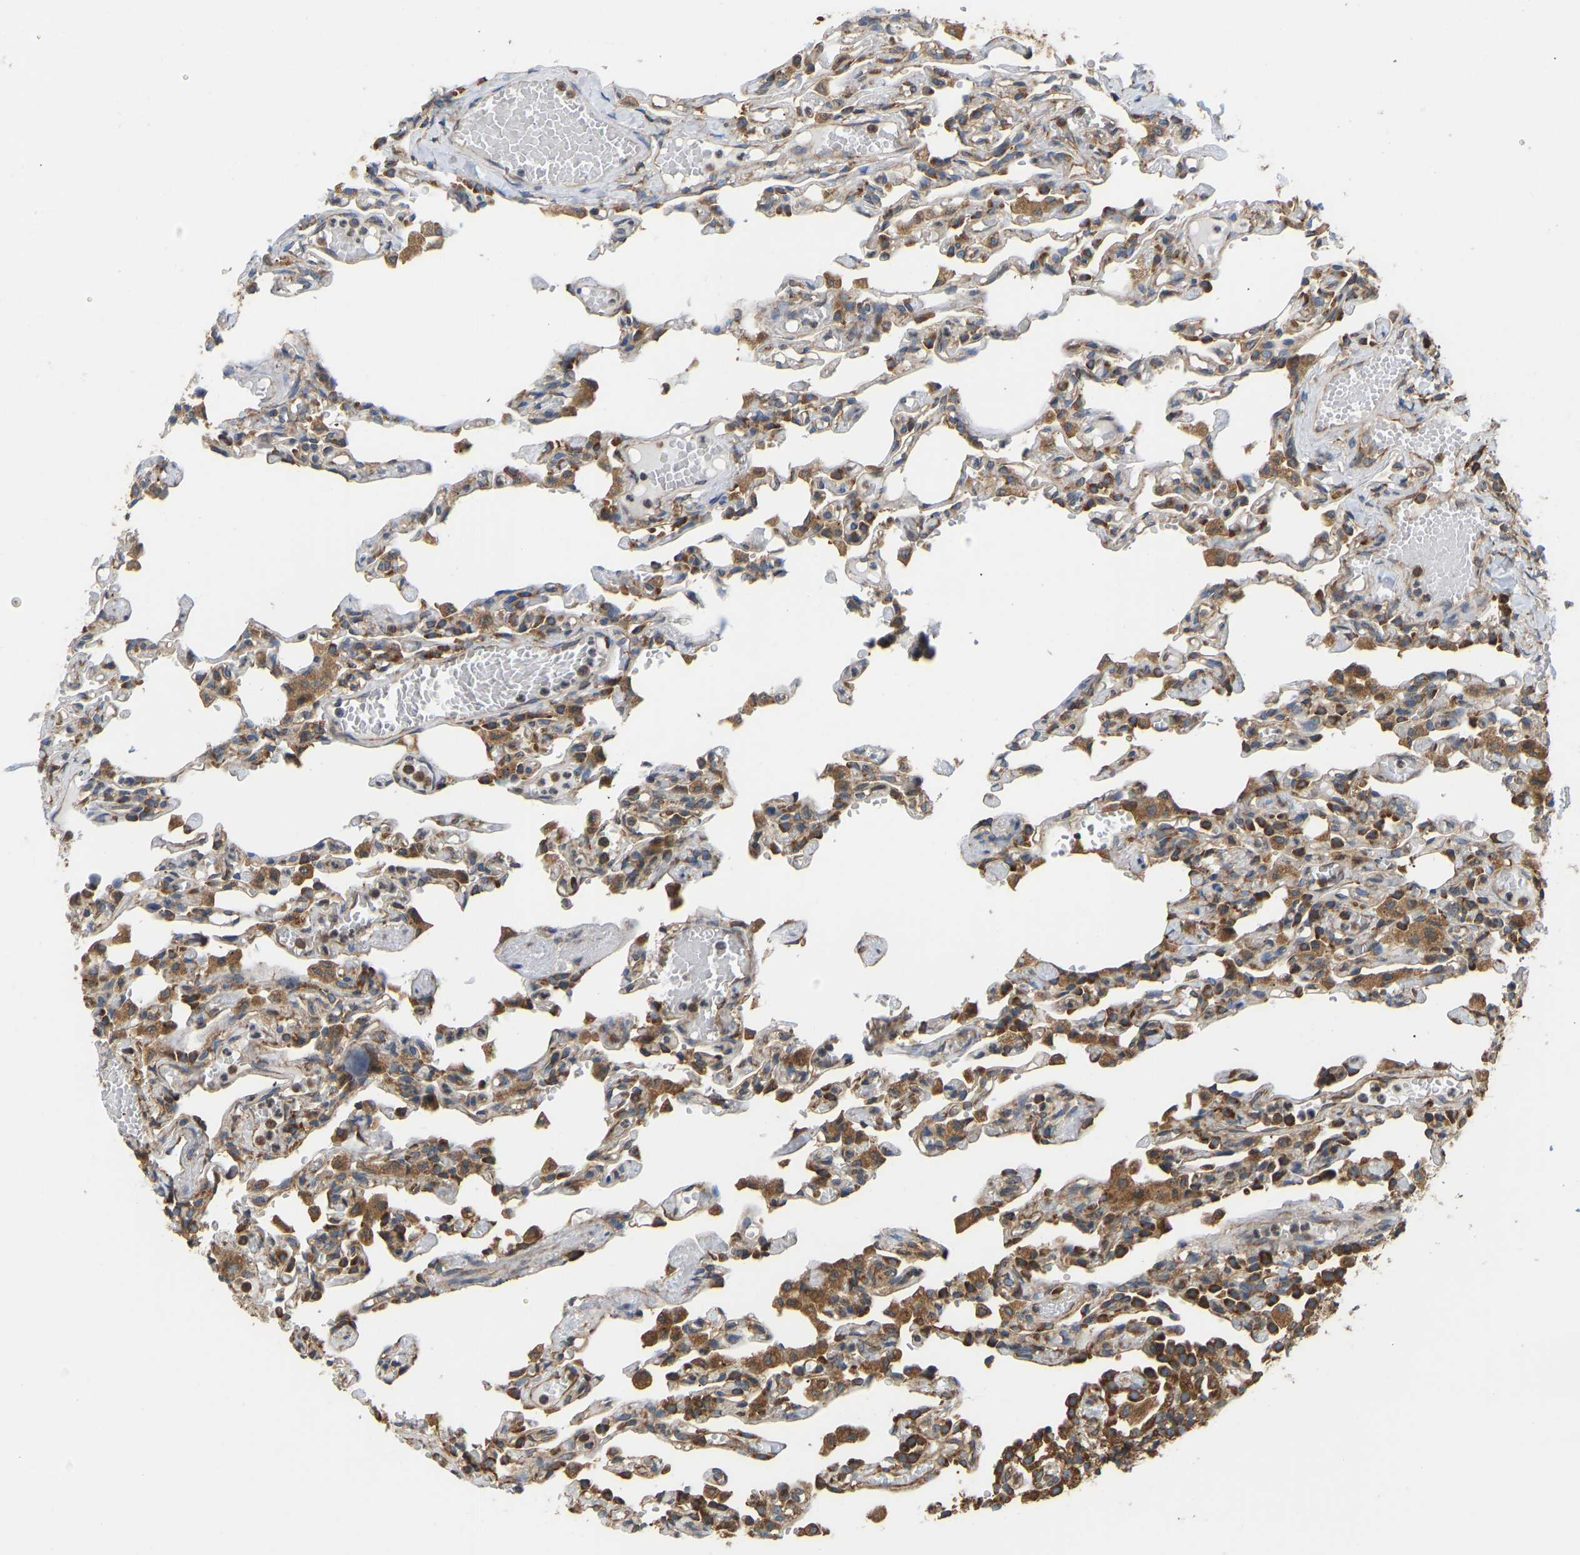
{"staining": {"intensity": "moderate", "quantity": ">75%", "location": "cytoplasmic/membranous"}, "tissue": "lung", "cell_type": "Alveolar cells", "image_type": "normal", "snomed": [{"axis": "morphology", "description": "Normal tissue, NOS"}, {"axis": "topography", "description": "Lung"}], "caption": "Immunohistochemical staining of unremarkable human lung displays >75% levels of moderate cytoplasmic/membranous protein positivity in about >75% of alveolar cells.", "gene": "RPS6KB2", "patient": {"sex": "male", "age": 21}}